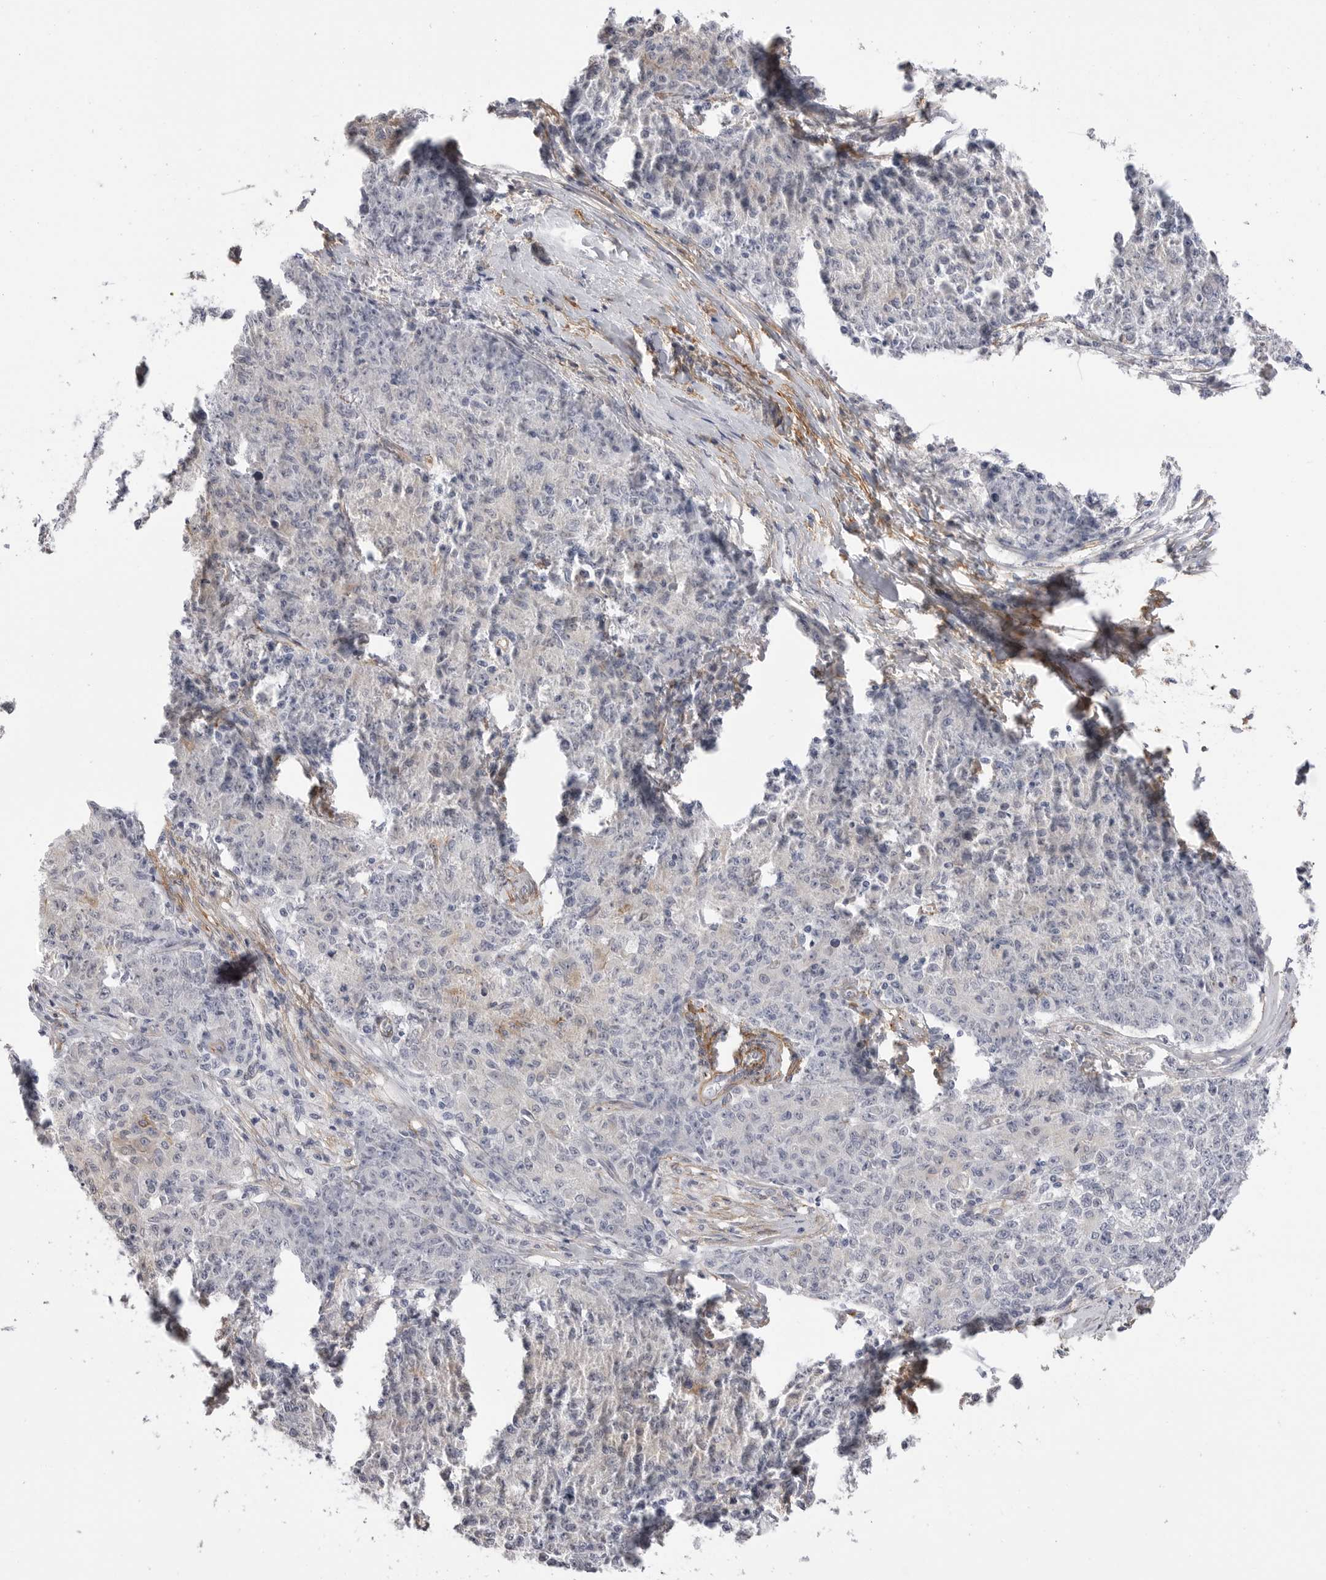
{"staining": {"intensity": "negative", "quantity": "none", "location": "none"}, "tissue": "ovarian cancer", "cell_type": "Tumor cells", "image_type": "cancer", "snomed": [{"axis": "morphology", "description": "Carcinoma, endometroid"}, {"axis": "topography", "description": "Ovary"}], "caption": "An immunohistochemistry (IHC) micrograph of ovarian cancer (endometroid carcinoma) is shown. There is no staining in tumor cells of ovarian cancer (endometroid carcinoma).", "gene": "AKAP12", "patient": {"sex": "female", "age": 42}}